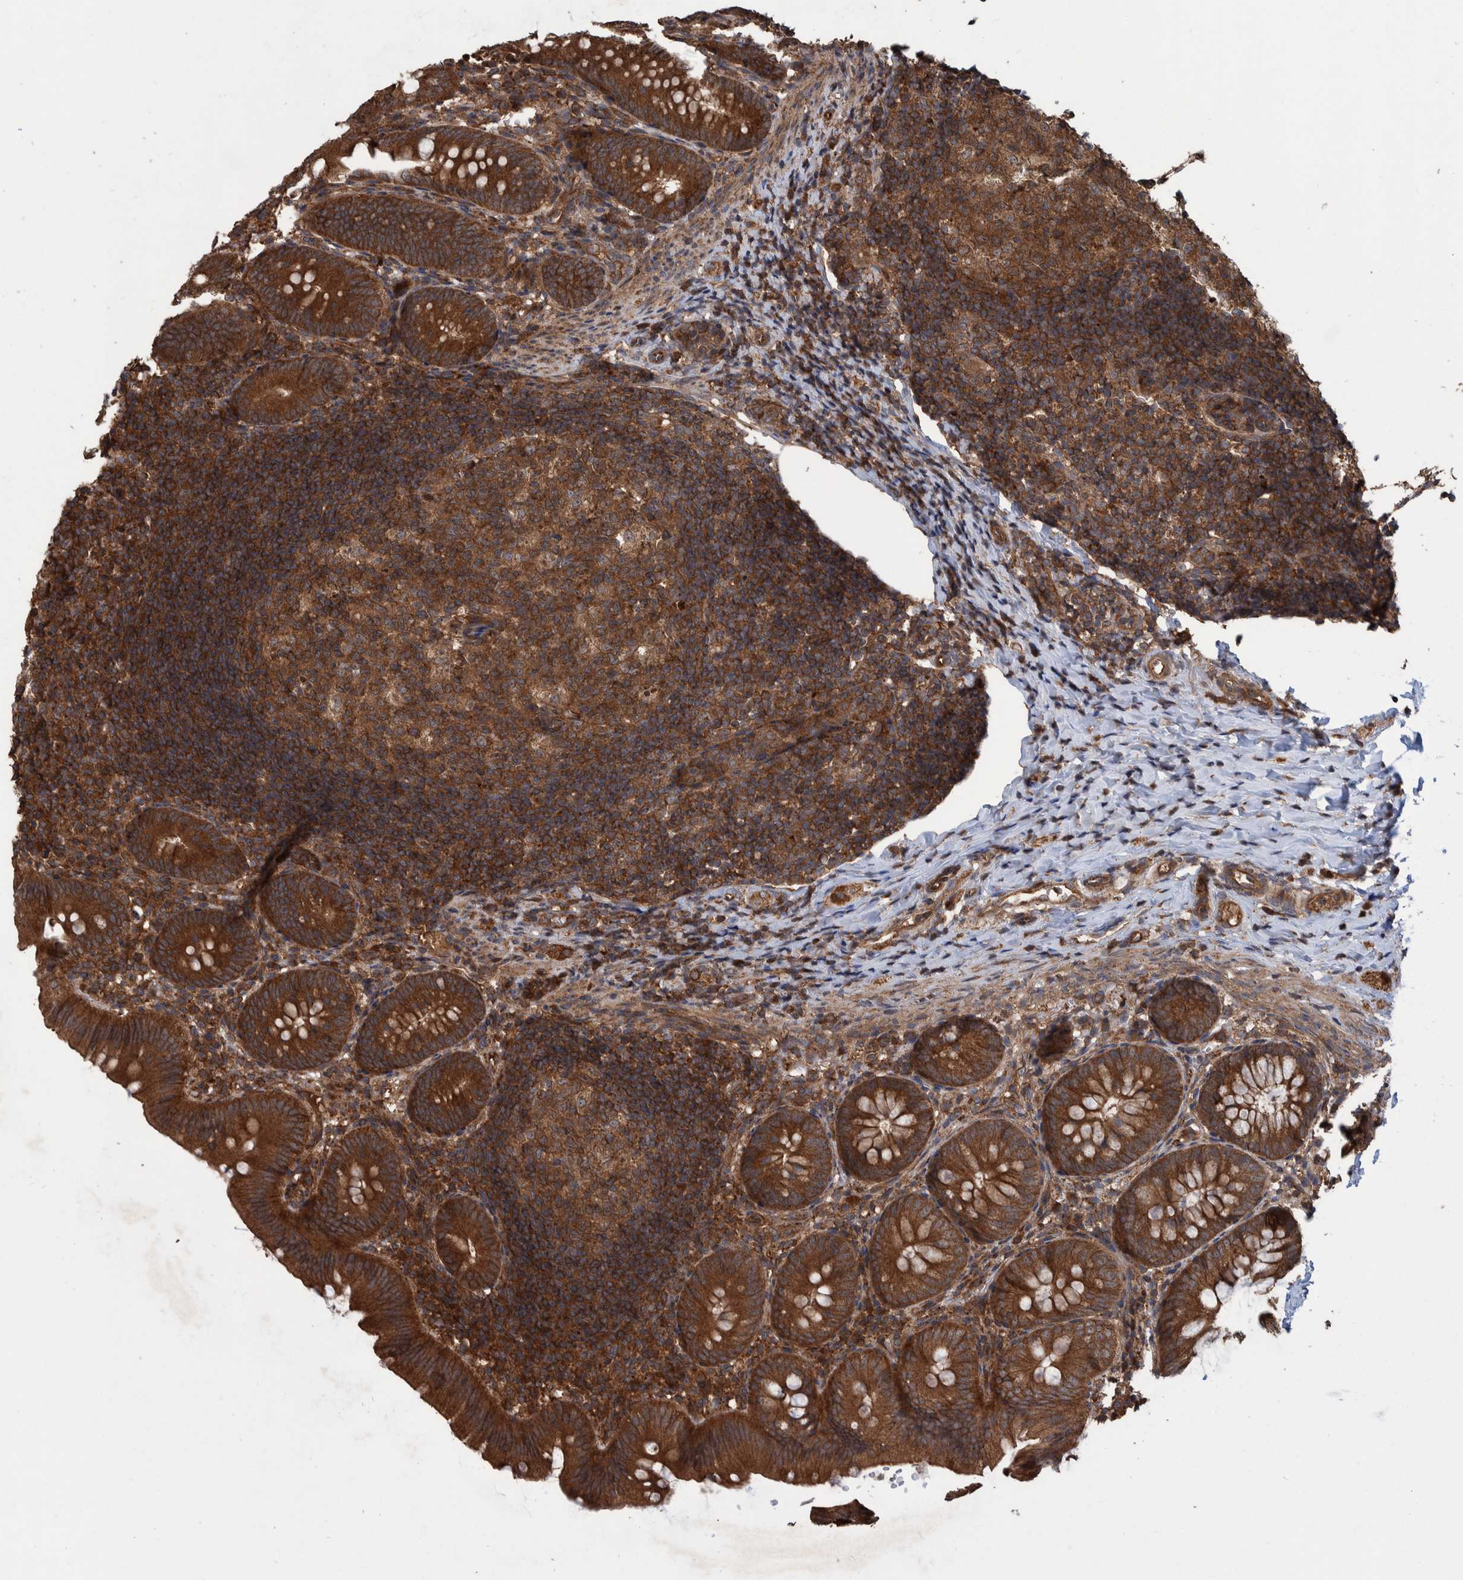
{"staining": {"intensity": "strong", "quantity": ">75%", "location": "cytoplasmic/membranous"}, "tissue": "appendix", "cell_type": "Glandular cells", "image_type": "normal", "snomed": [{"axis": "morphology", "description": "Normal tissue, NOS"}, {"axis": "topography", "description": "Appendix"}], "caption": "This histopathology image displays immunohistochemistry staining of unremarkable appendix, with high strong cytoplasmic/membranous positivity in approximately >75% of glandular cells.", "gene": "VBP1", "patient": {"sex": "male", "age": 1}}